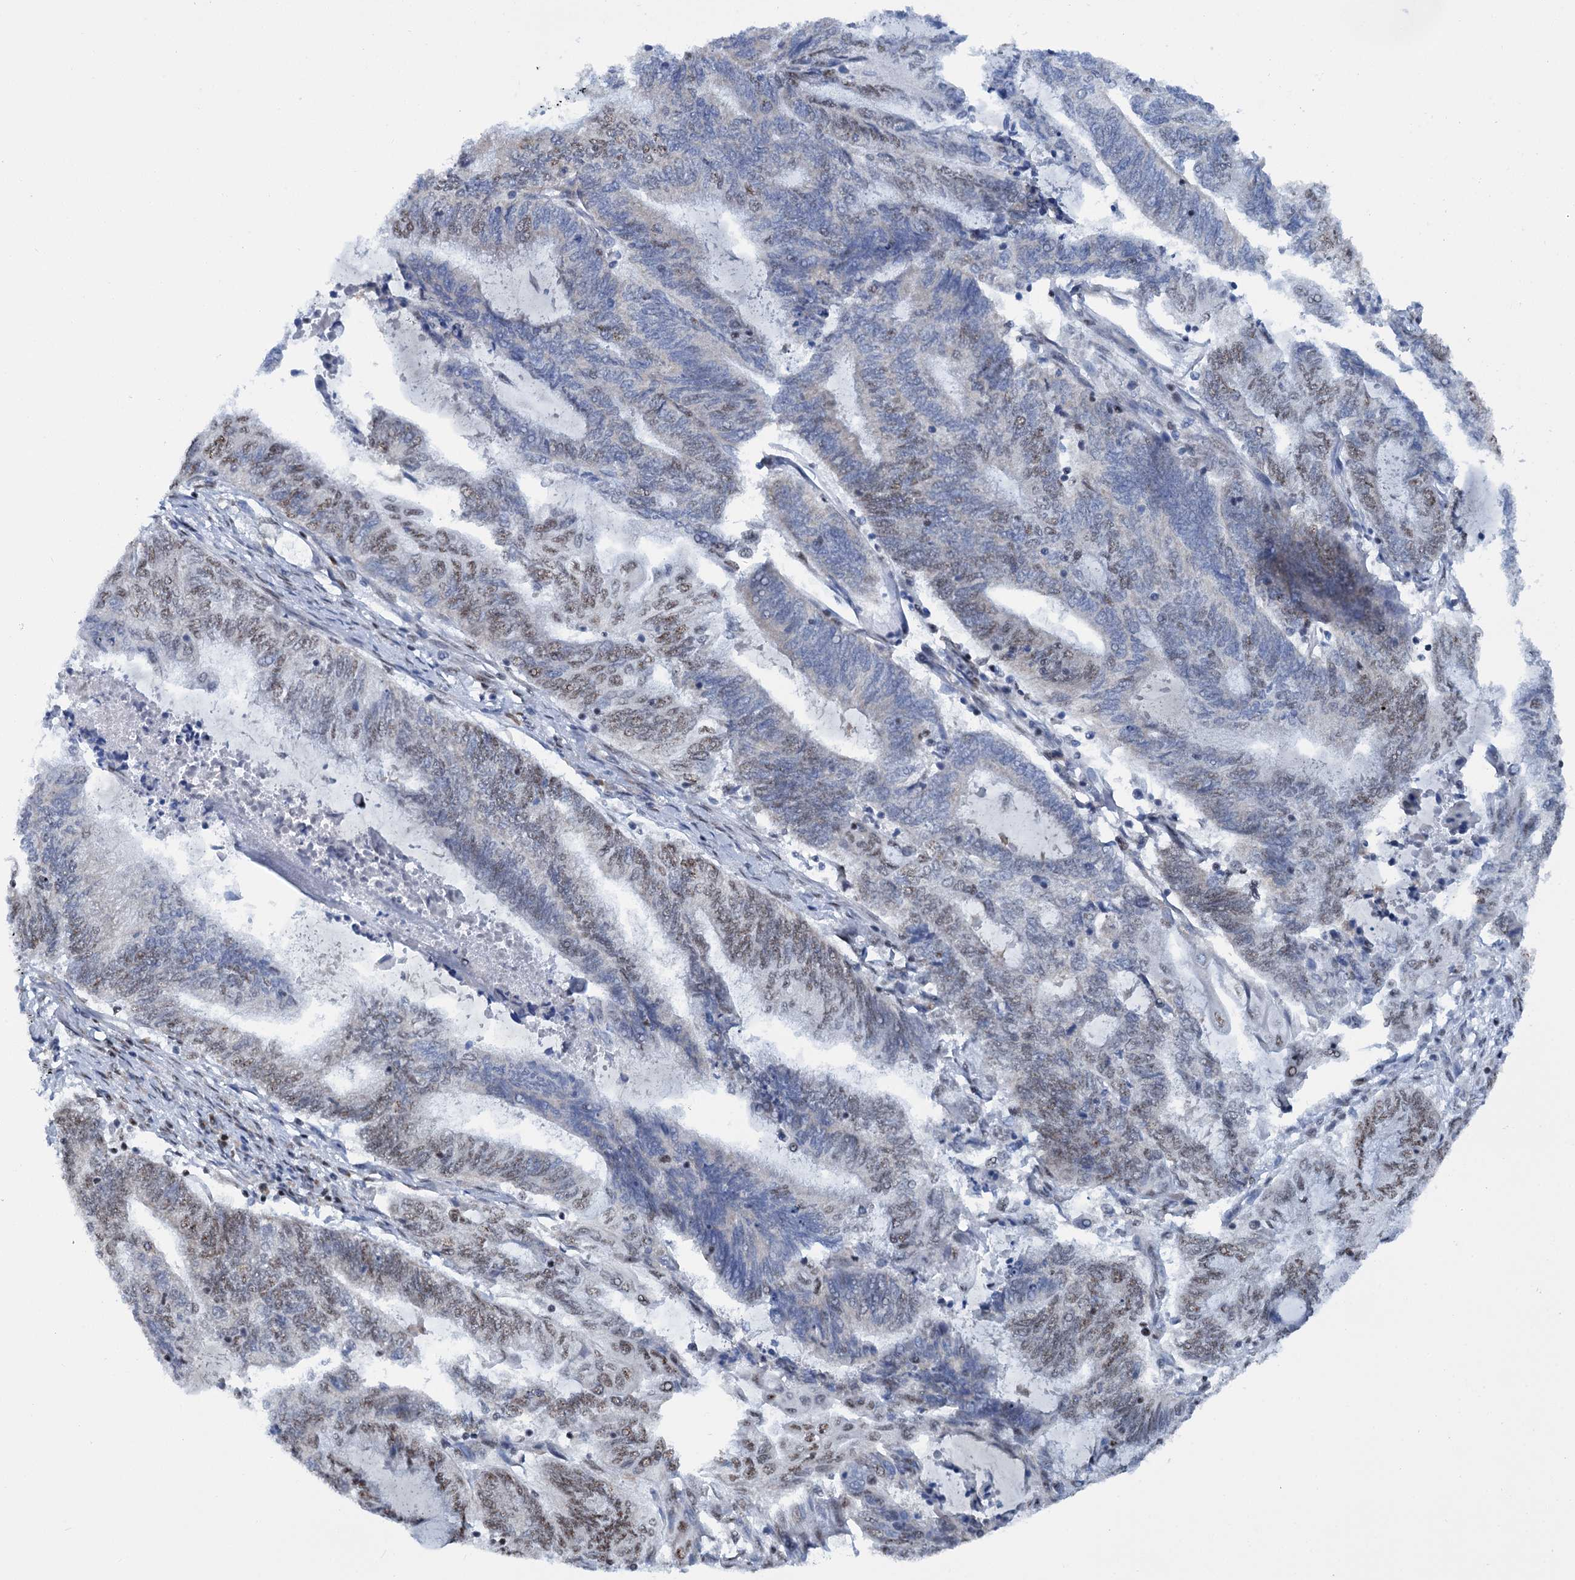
{"staining": {"intensity": "moderate", "quantity": "<25%", "location": "nuclear"}, "tissue": "endometrial cancer", "cell_type": "Tumor cells", "image_type": "cancer", "snomed": [{"axis": "morphology", "description": "Adenocarcinoma, NOS"}, {"axis": "topography", "description": "Uterus"}, {"axis": "topography", "description": "Endometrium"}], "caption": "There is low levels of moderate nuclear positivity in tumor cells of adenocarcinoma (endometrial), as demonstrated by immunohistochemical staining (brown color).", "gene": "SREK1", "patient": {"sex": "female", "age": 70}}